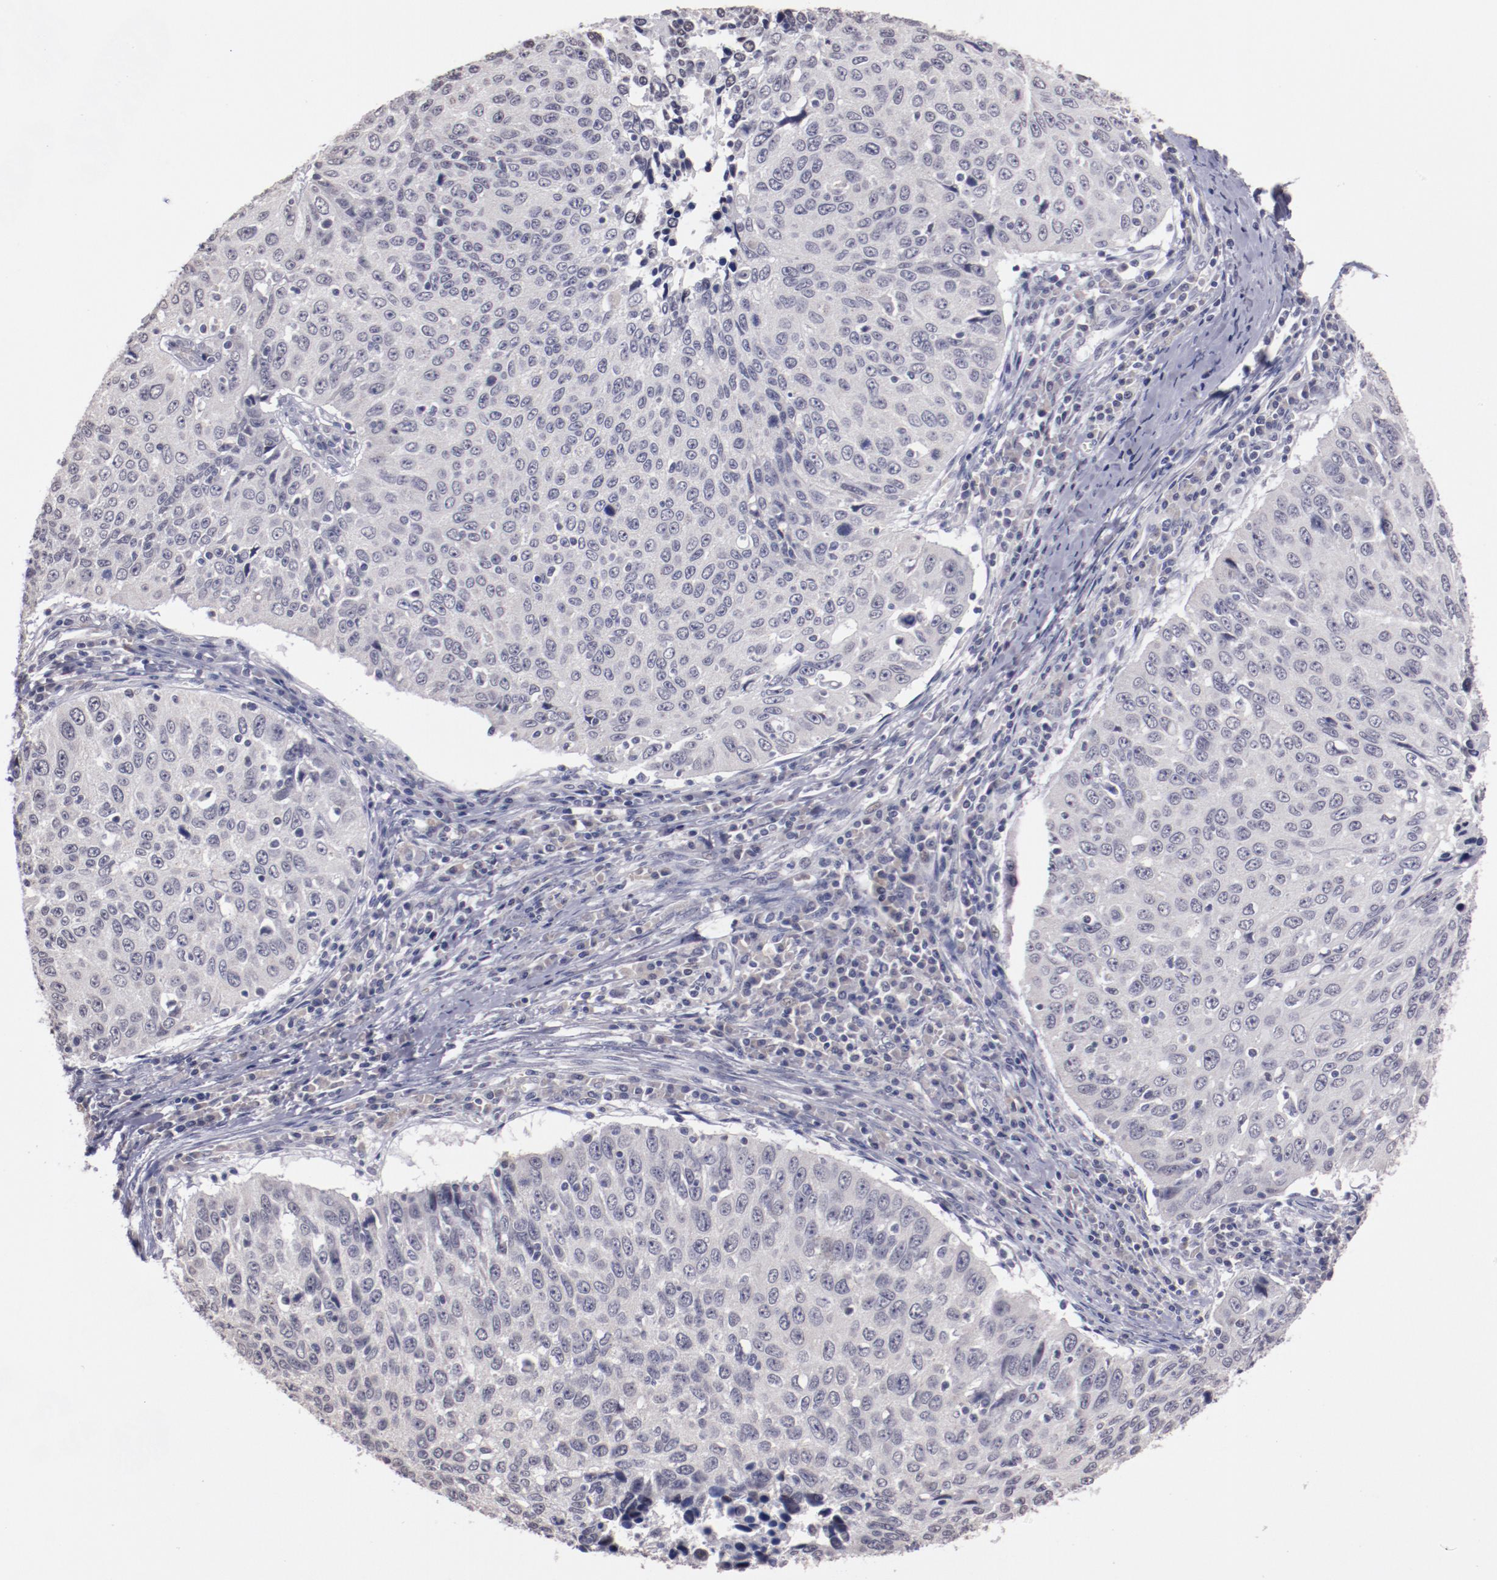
{"staining": {"intensity": "negative", "quantity": "none", "location": "none"}, "tissue": "cervical cancer", "cell_type": "Tumor cells", "image_type": "cancer", "snomed": [{"axis": "morphology", "description": "Squamous cell carcinoma, NOS"}, {"axis": "topography", "description": "Cervix"}], "caption": "Cervical cancer was stained to show a protein in brown. There is no significant positivity in tumor cells.", "gene": "NRXN3", "patient": {"sex": "female", "age": 53}}